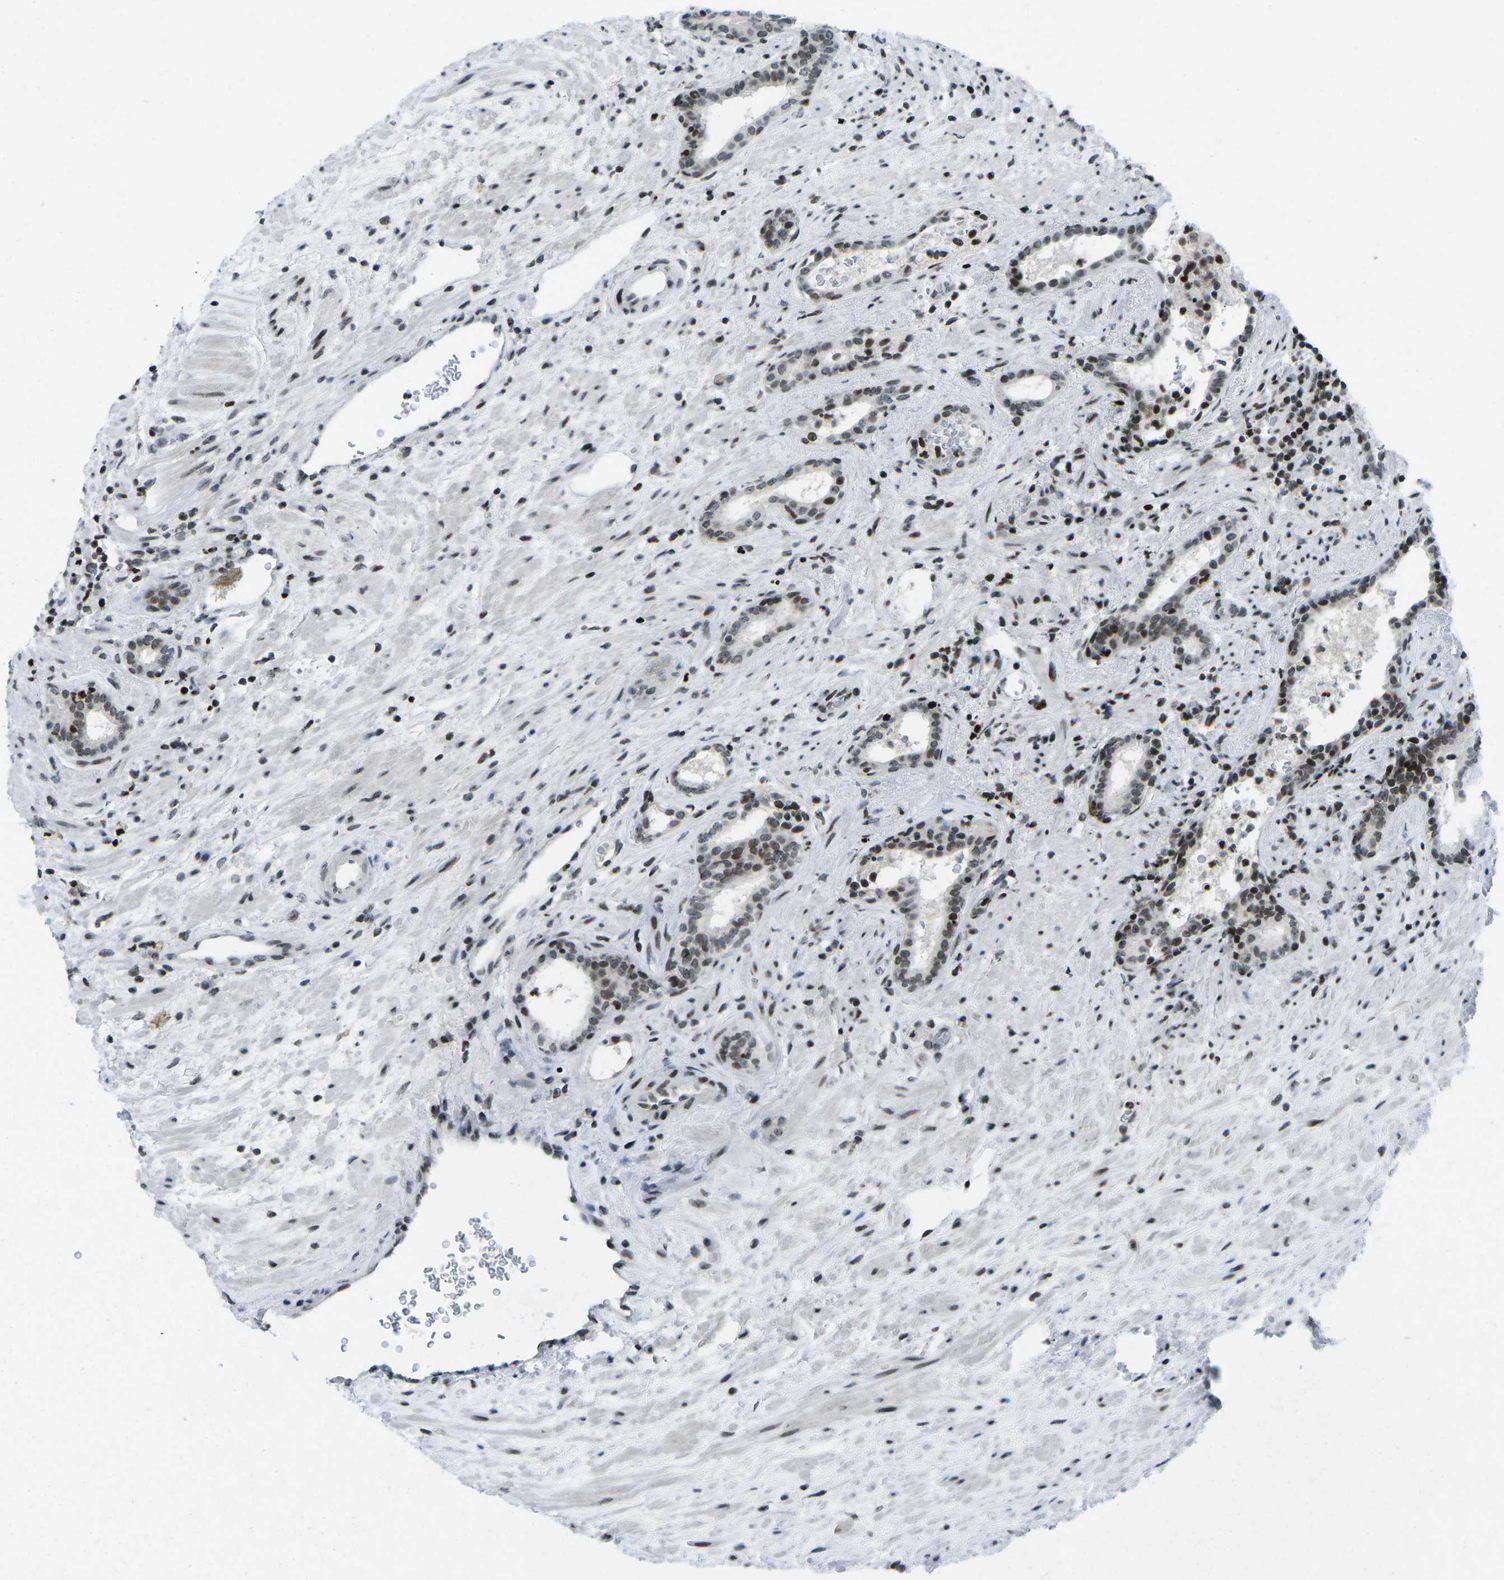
{"staining": {"intensity": "moderate", "quantity": ">75%", "location": "nuclear"}, "tissue": "prostate cancer", "cell_type": "Tumor cells", "image_type": "cancer", "snomed": [{"axis": "morphology", "description": "Adenocarcinoma, High grade"}, {"axis": "topography", "description": "Prostate"}], "caption": "This is a histology image of immunohistochemistry staining of prostate cancer, which shows moderate positivity in the nuclear of tumor cells.", "gene": "EME1", "patient": {"sex": "male", "age": 71}}